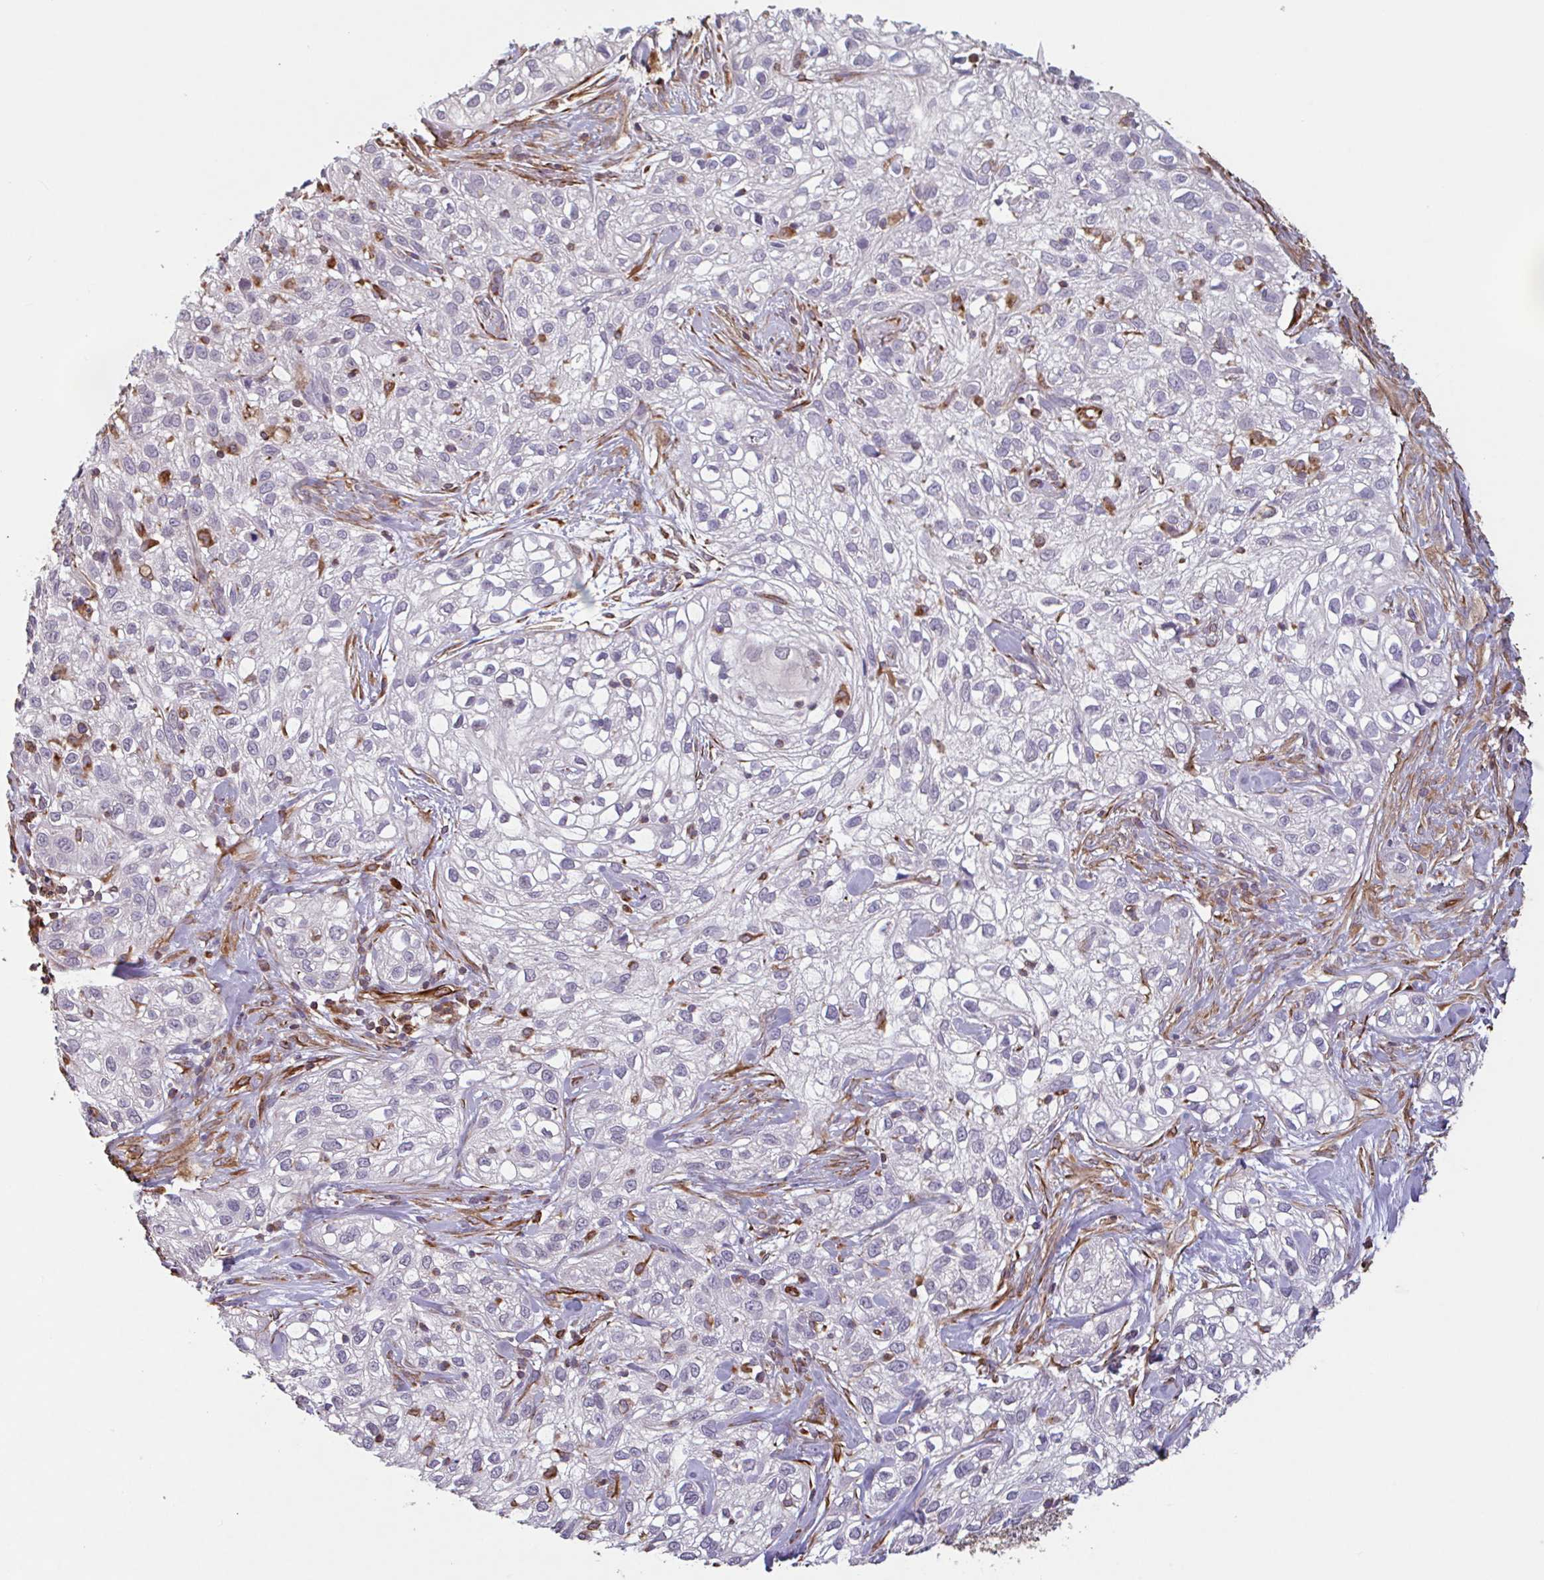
{"staining": {"intensity": "negative", "quantity": "none", "location": "none"}, "tissue": "skin cancer", "cell_type": "Tumor cells", "image_type": "cancer", "snomed": [{"axis": "morphology", "description": "Squamous cell carcinoma, NOS"}, {"axis": "topography", "description": "Skin"}], "caption": "A micrograph of squamous cell carcinoma (skin) stained for a protein demonstrates no brown staining in tumor cells.", "gene": "ZNF790", "patient": {"sex": "male", "age": 82}}